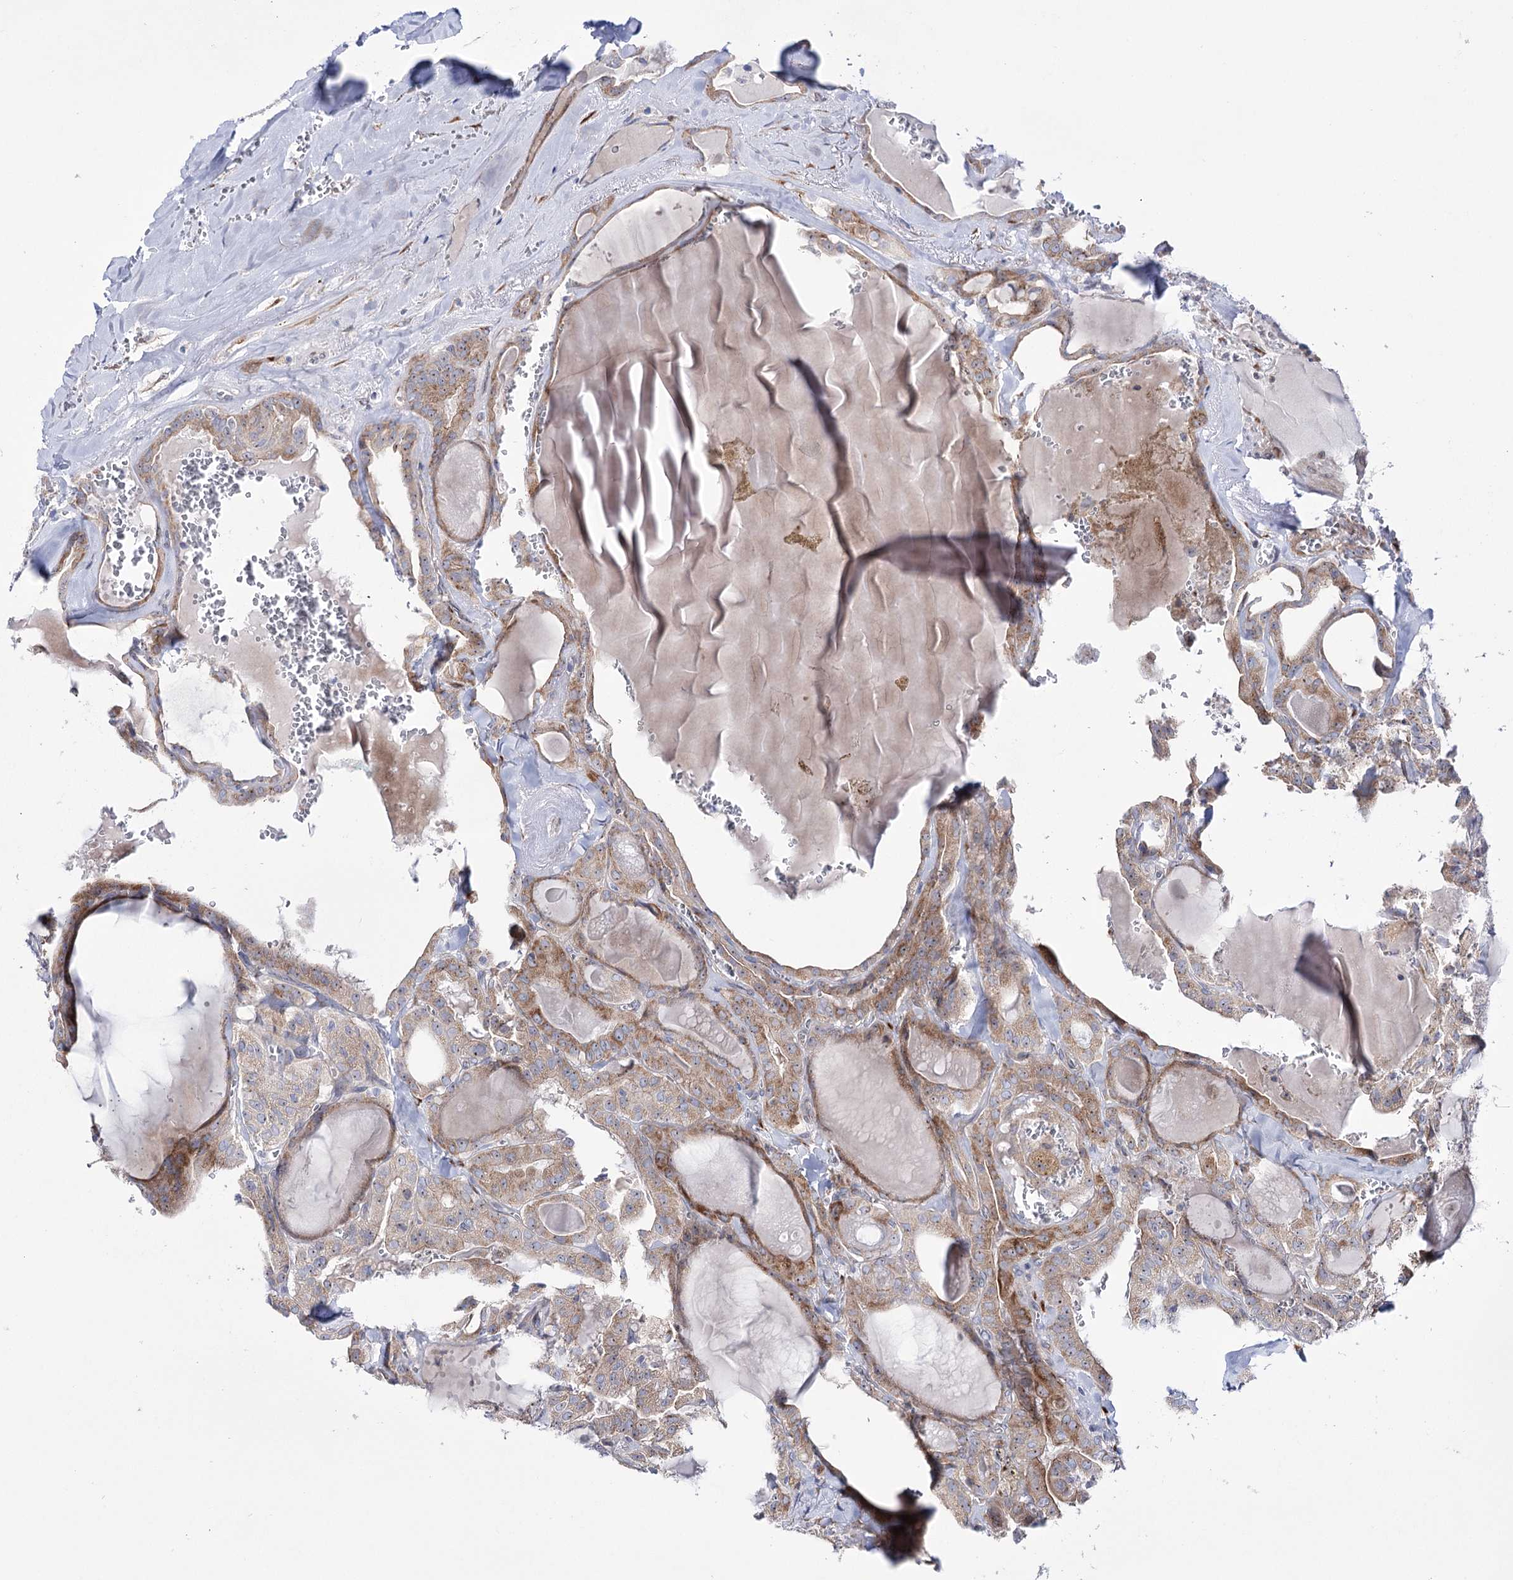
{"staining": {"intensity": "moderate", "quantity": "25%-75%", "location": "cytoplasmic/membranous"}, "tissue": "thyroid cancer", "cell_type": "Tumor cells", "image_type": "cancer", "snomed": [{"axis": "morphology", "description": "Papillary adenocarcinoma, NOS"}, {"axis": "topography", "description": "Thyroid gland"}], "caption": "Moderate cytoplasmic/membranous staining is seen in approximately 25%-75% of tumor cells in thyroid cancer (papillary adenocarcinoma).", "gene": "METTL5", "patient": {"sex": "male", "age": 52}}